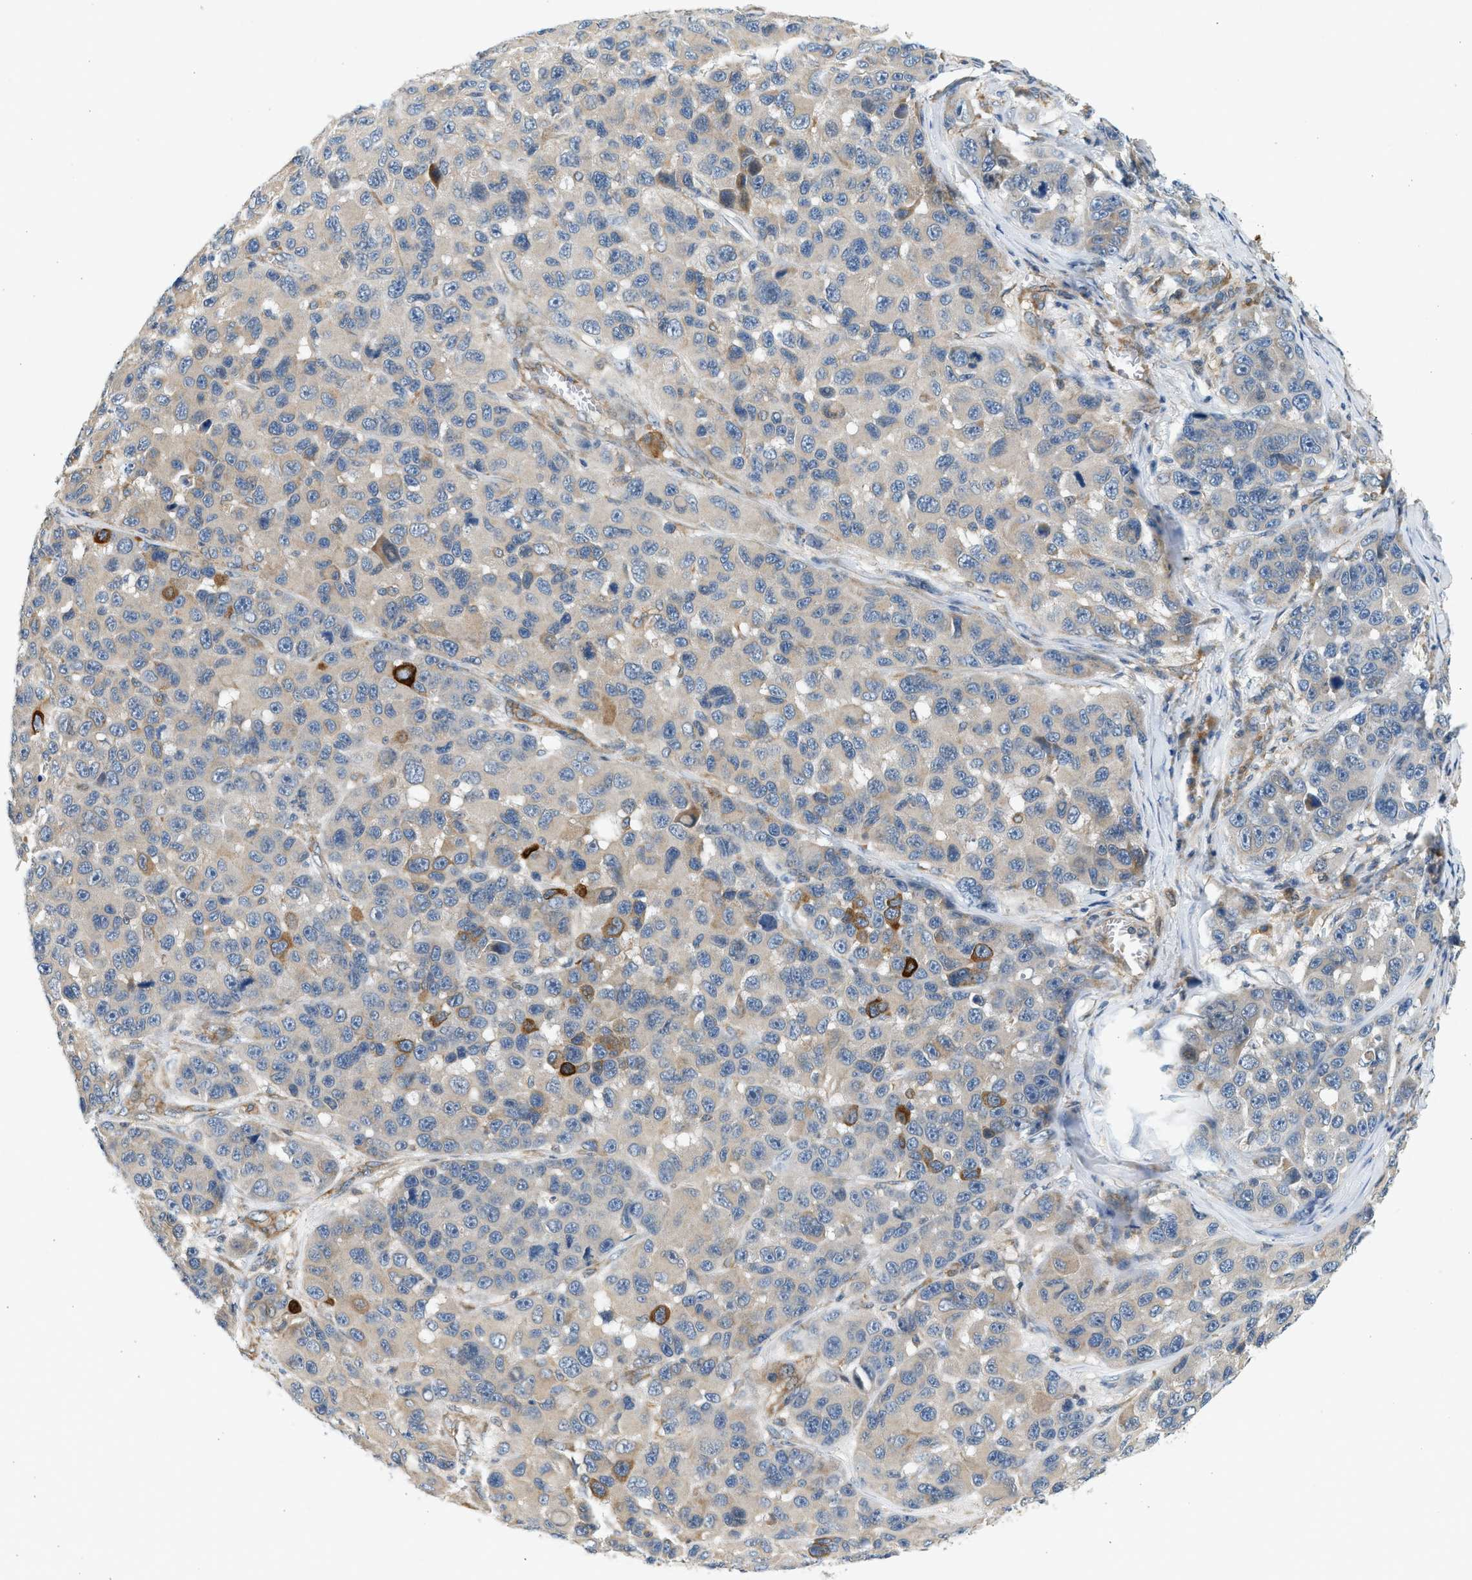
{"staining": {"intensity": "weak", "quantity": "<25%", "location": "cytoplasmic/membranous"}, "tissue": "melanoma", "cell_type": "Tumor cells", "image_type": "cancer", "snomed": [{"axis": "morphology", "description": "Malignant melanoma, NOS"}, {"axis": "topography", "description": "Skin"}], "caption": "Immunohistochemistry photomicrograph of melanoma stained for a protein (brown), which shows no positivity in tumor cells. (DAB (3,3'-diaminobenzidine) immunohistochemistry (IHC) with hematoxylin counter stain).", "gene": "KDELR2", "patient": {"sex": "male", "age": 53}}